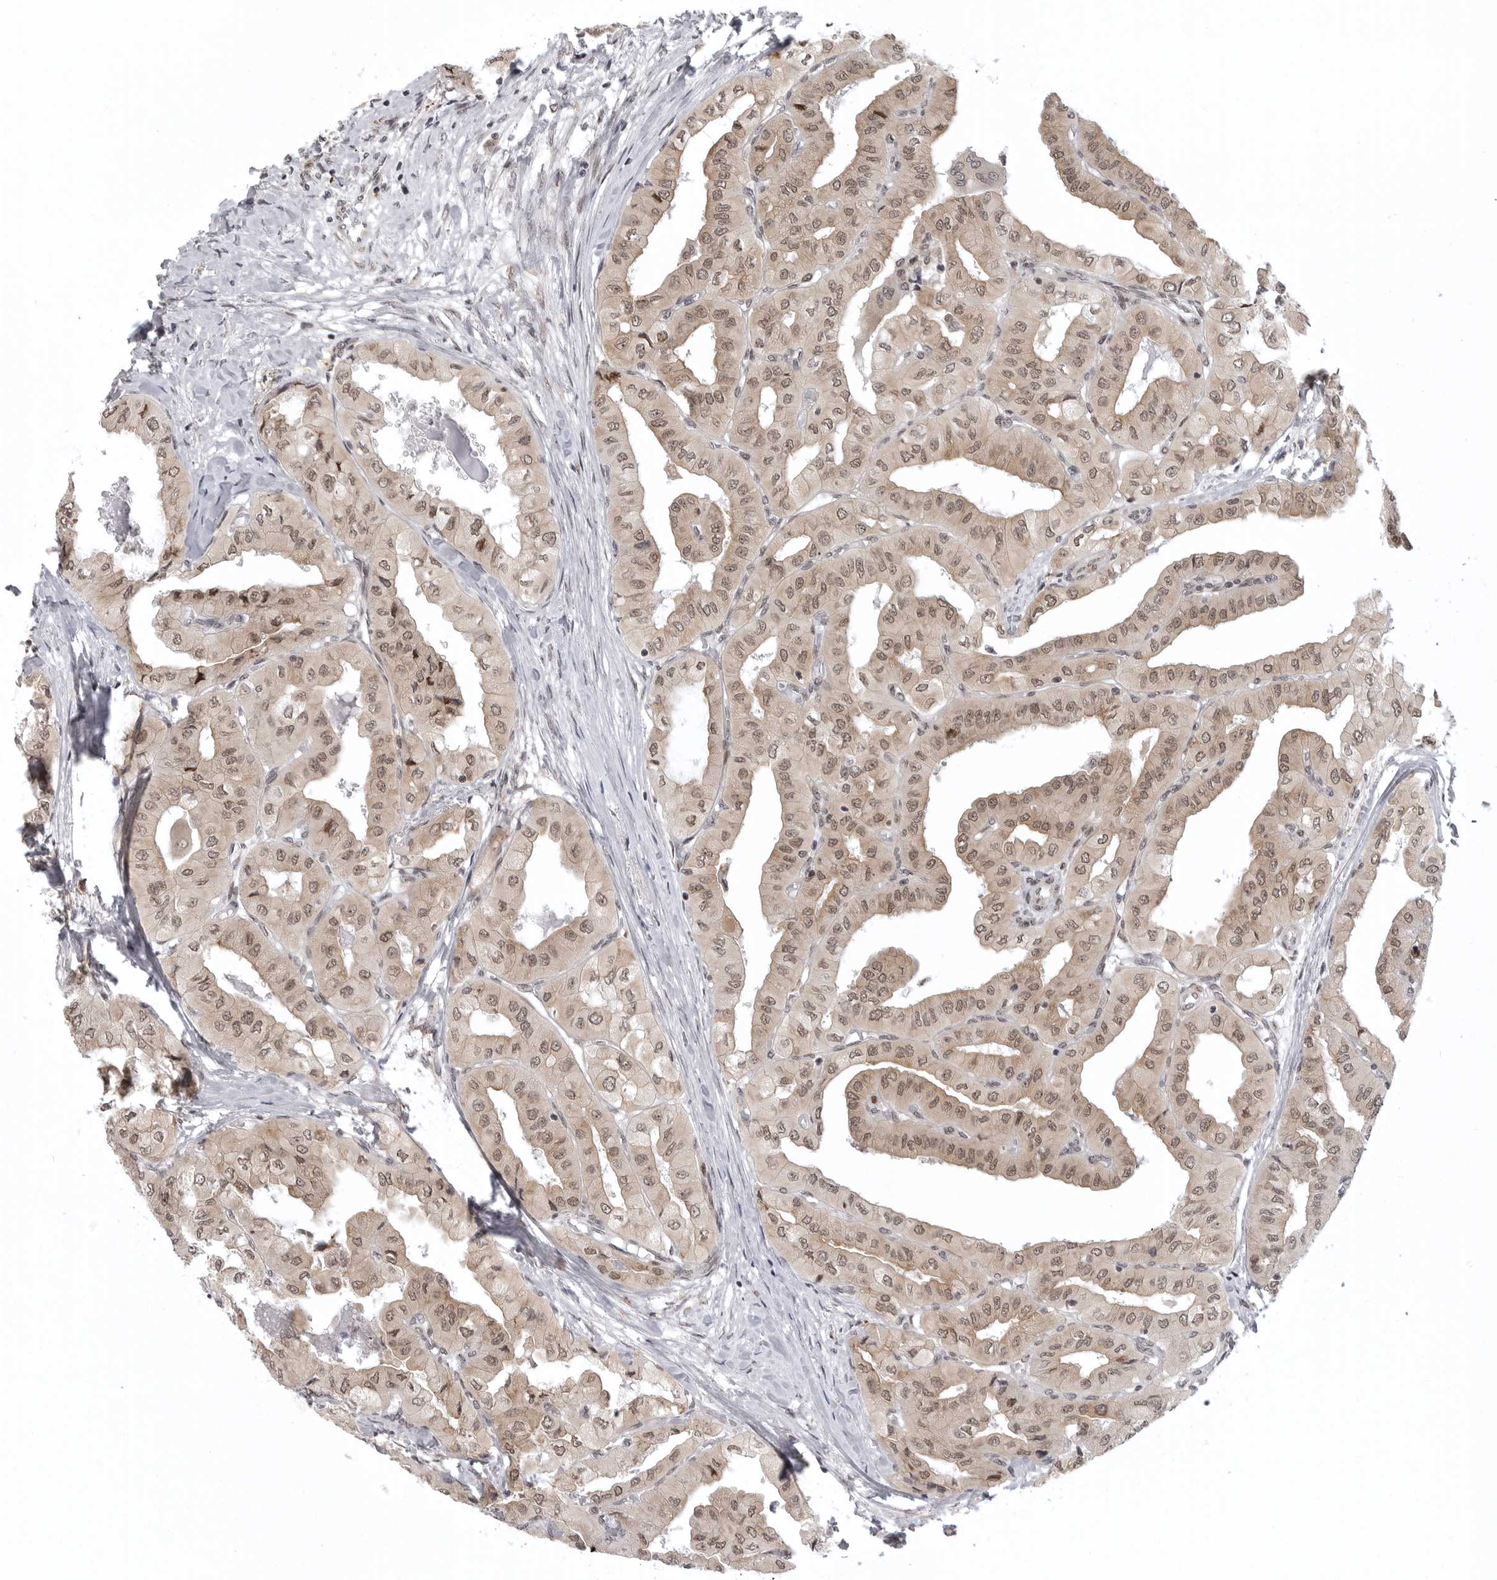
{"staining": {"intensity": "moderate", "quantity": ">75%", "location": "nuclear"}, "tissue": "thyroid cancer", "cell_type": "Tumor cells", "image_type": "cancer", "snomed": [{"axis": "morphology", "description": "Papillary adenocarcinoma, NOS"}, {"axis": "topography", "description": "Thyroid gland"}], "caption": "This is an image of immunohistochemistry (IHC) staining of thyroid cancer (papillary adenocarcinoma), which shows moderate staining in the nuclear of tumor cells.", "gene": "PRDM10", "patient": {"sex": "female", "age": 59}}